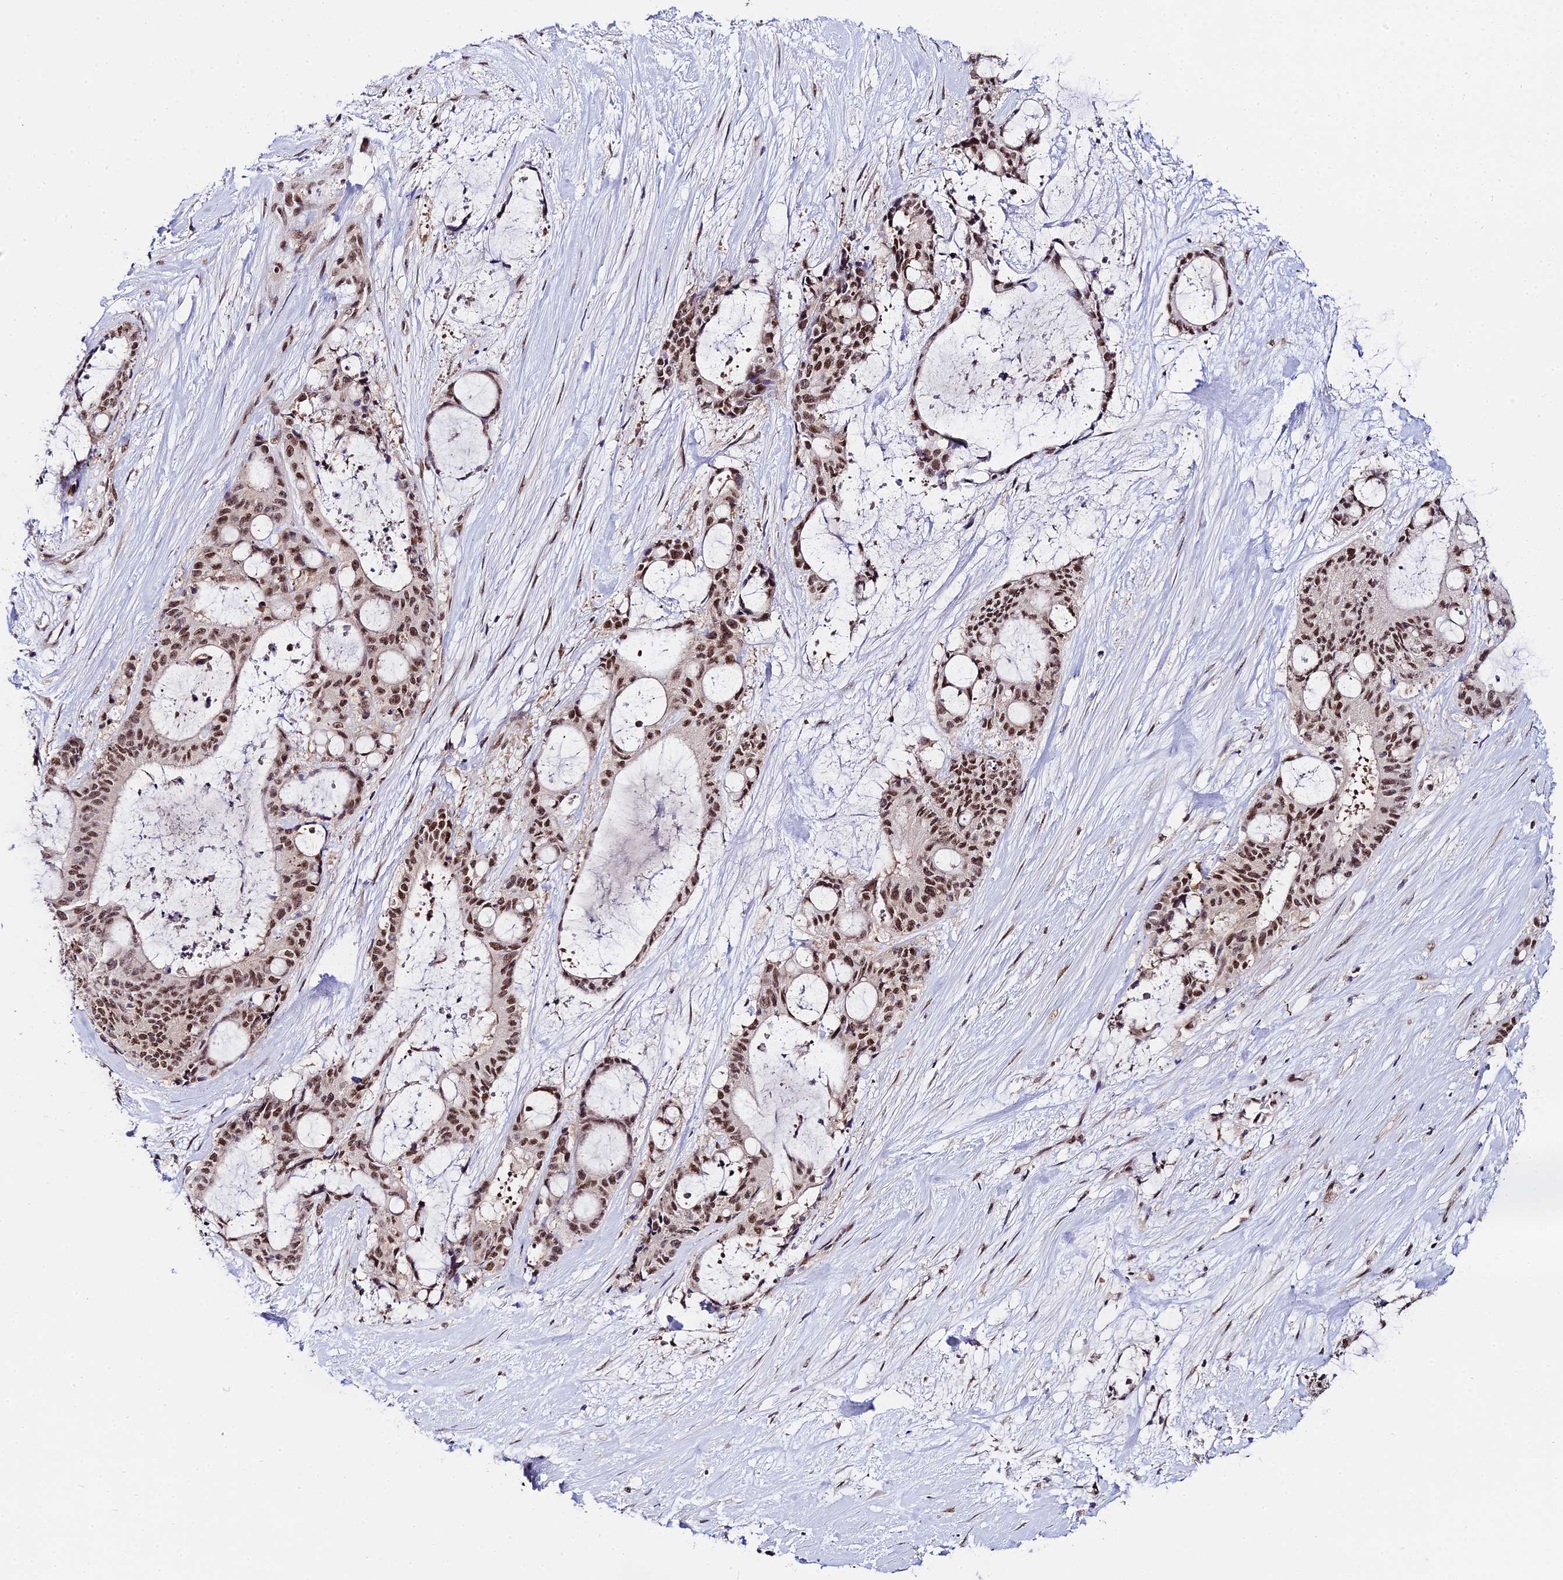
{"staining": {"intensity": "strong", "quantity": ">75%", "location": "nuclear"}, "tissue": "liver cancer", "cell_type": "Tumor cells", "image_type": "cancer", "snomed": [{"axis": "morphology", "description": "Normal tissue, NOS"}, {"axis": "morphology", "description": "Cholangiocarcinoma"}, {"axis": "topography", "description": "Liver"}, {"axis": "topography", "description": "Peripheral nerve tissue"}], "caption": "Immunohistochemical staining of human liver cholangiocarcinoma reveals high levels of strong nuclear positivity in about >75% of tumor cells.", "gene": "EXOSC3", "patient": {"sex": "female", "age": 73}}